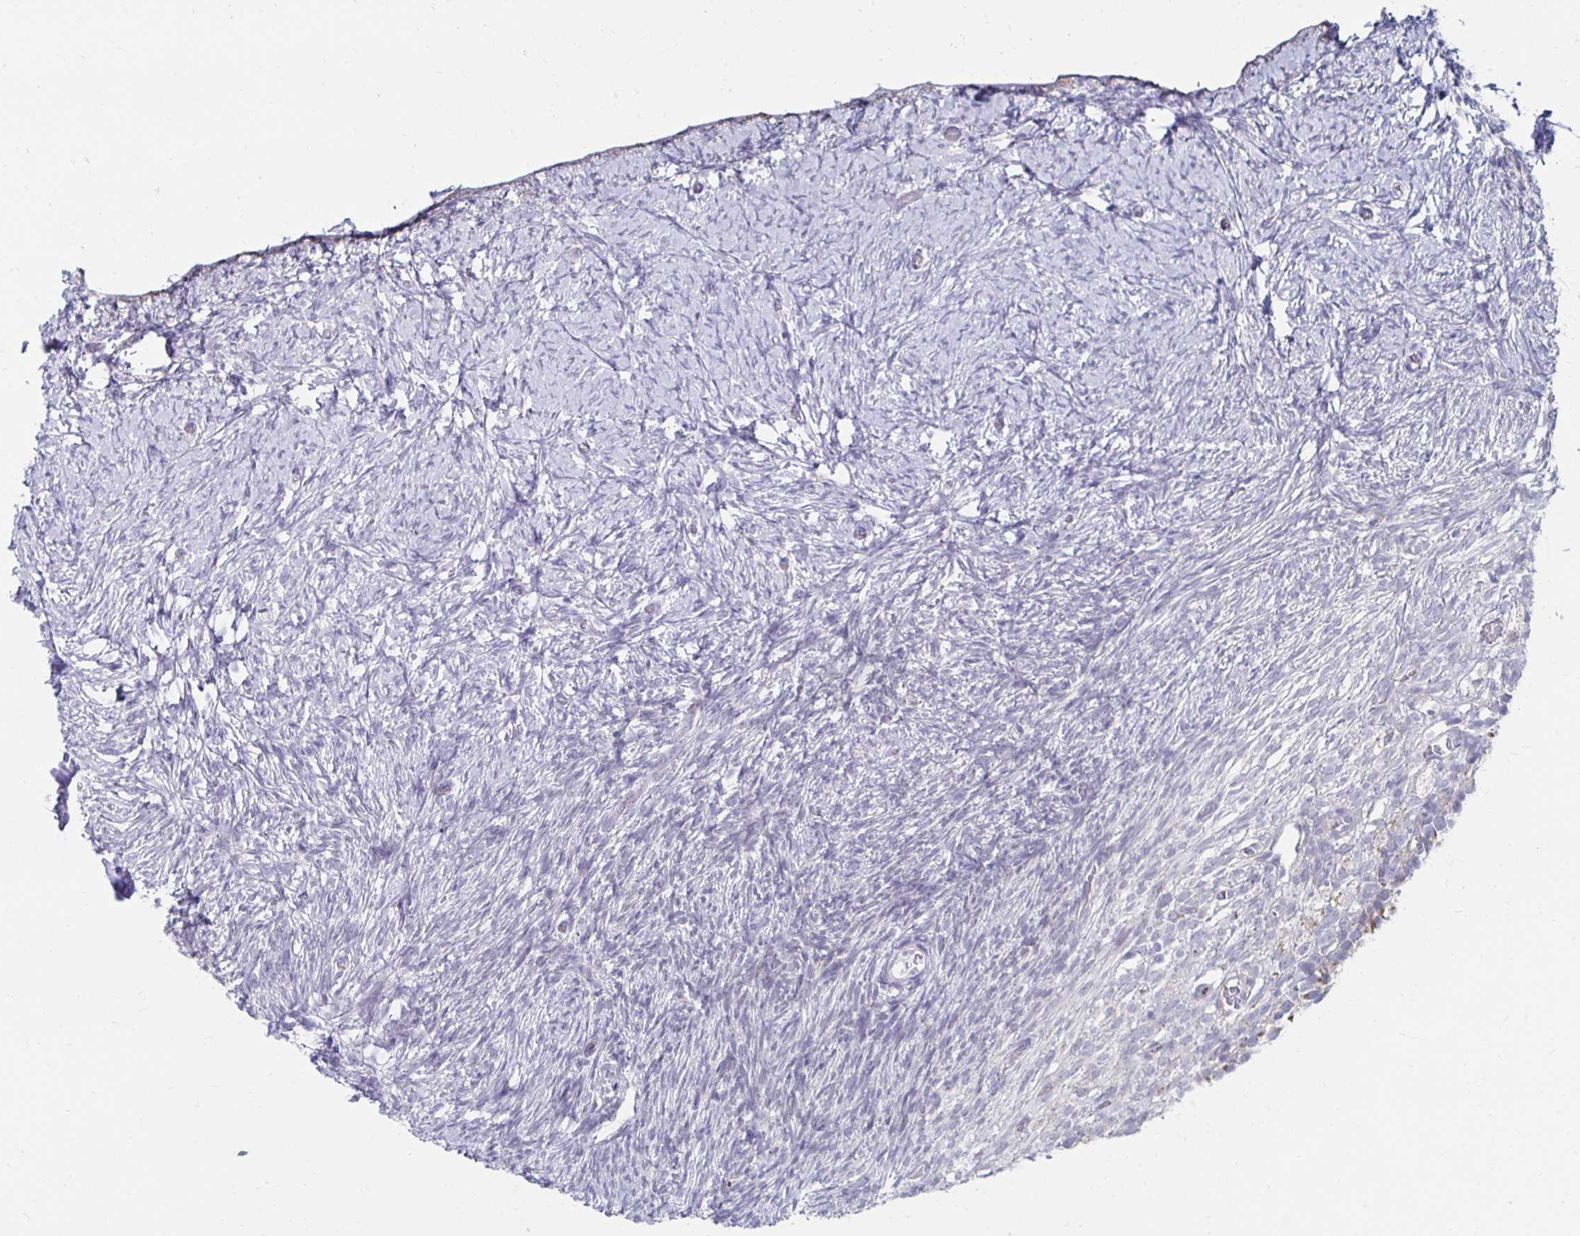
{"staining": {"intensity": "moderate", "quantity": ">75%", "location": "cytoplasmic/membranous"}, "tissue": "ovary", "cell_type": "Follicle cells", "image_type": "normal", "snomed": [{"axis": "morphology", "description": "Normal tissue, NOS"}, {"axis": "topography", "description": "Ovary"}], "caption": "Protein expression analysis of normal ovary reveals moderate cytoplasmic/membranous expression in about >75% of follicle cells.", "gene": "NOCT", "patient": {"sex": "female", "age": 39}}